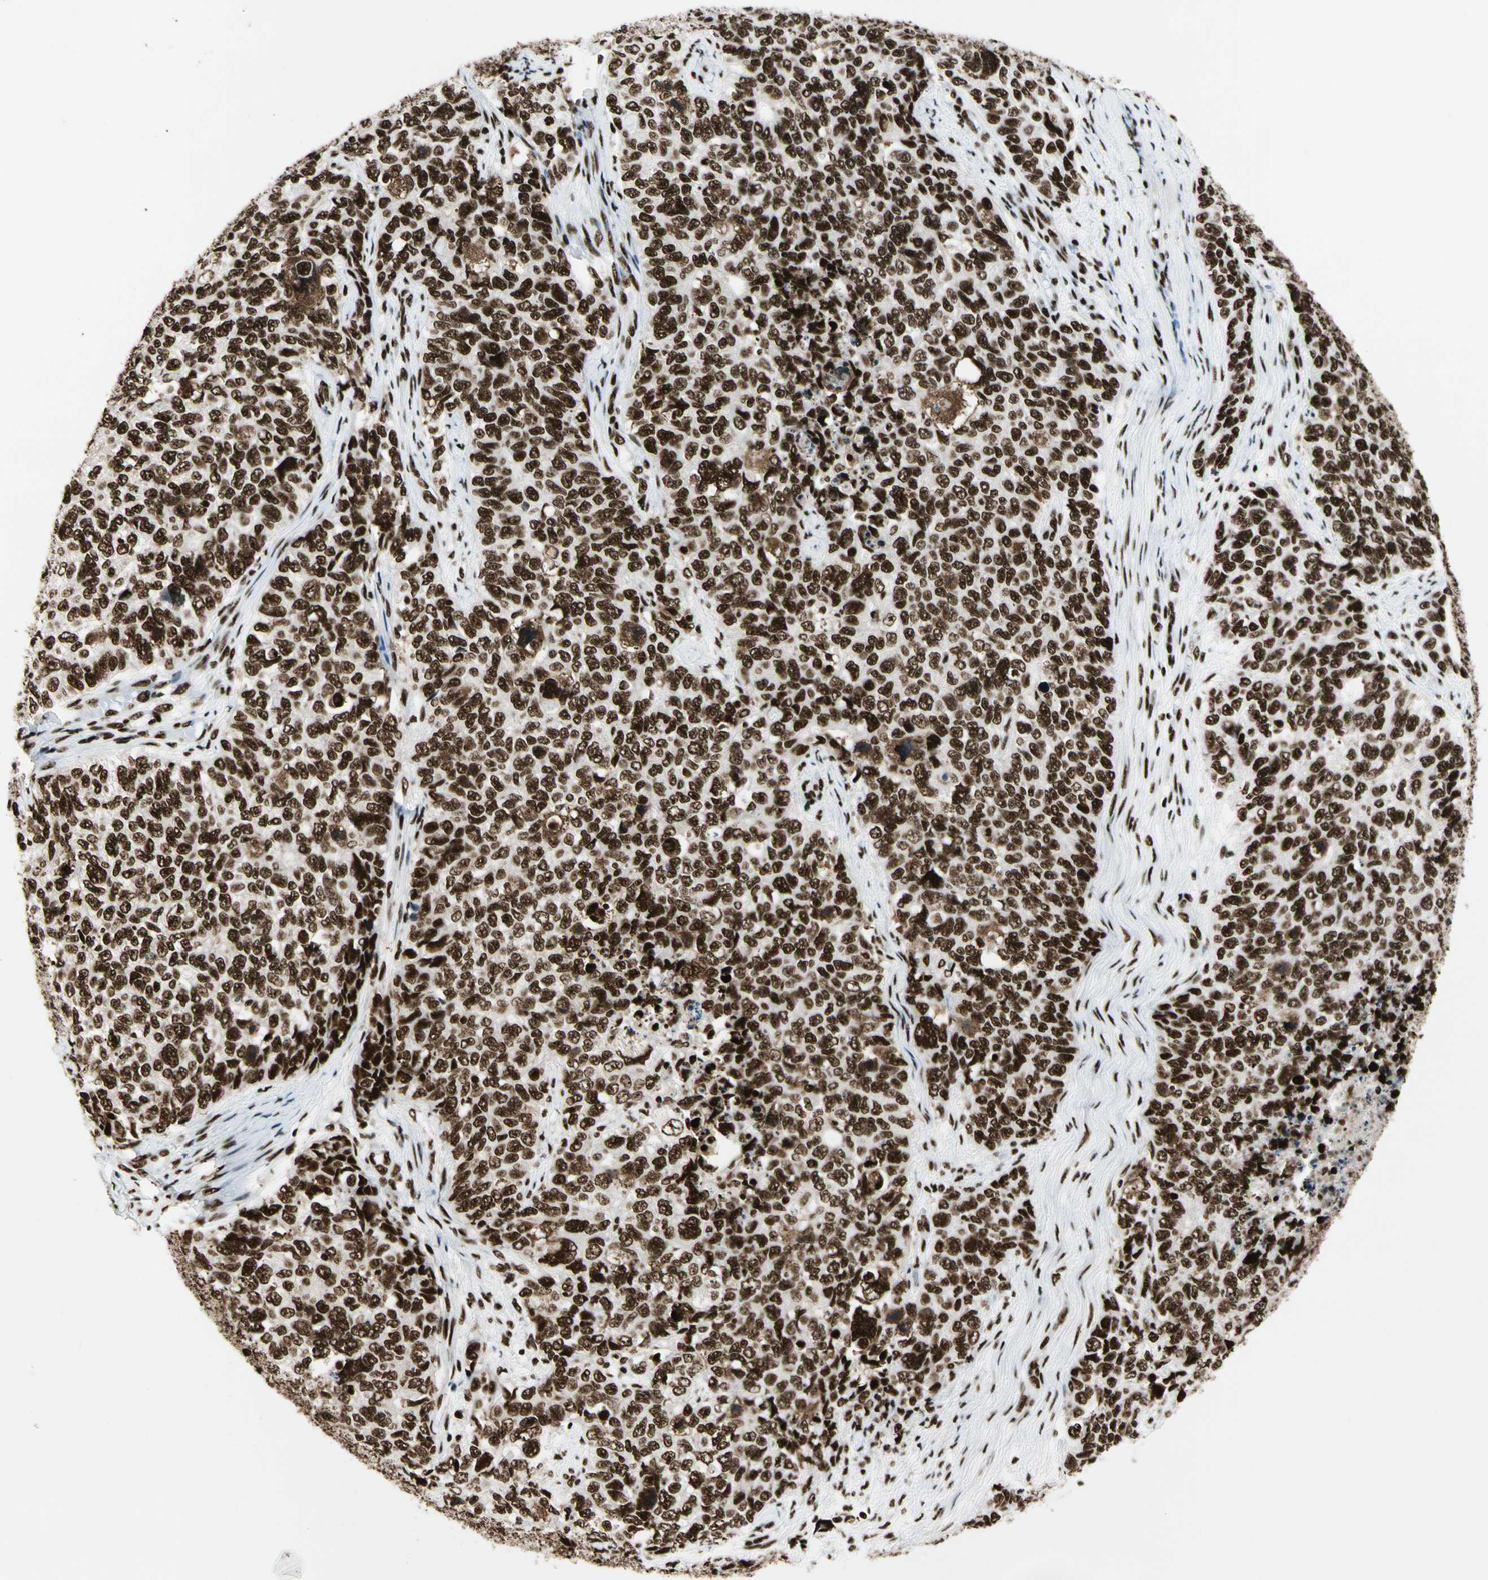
{"staining": {"intensity": "strong", "quantity": ">75%", "location": "nuclear"}, "tissue": "cervical cancer", "cell_type": "Tumor cells", "image_type": "cancer", "snomed": [{"axis": "morphology", "description": "Squamous cell carcinoma, NOS"}, {"axis": "topography", "description": "Cervix"}], "caption": "Squamous cell carcinoma (cervical) stained with DAB (3,3'-diaminobenzidine) IHC displays high levels of strong nuclear staining in about >75% of tumor cells. Nuclei are stained in blue.", "gene": "CCAR1", "patient": {"sex": "female", "age": 63}}